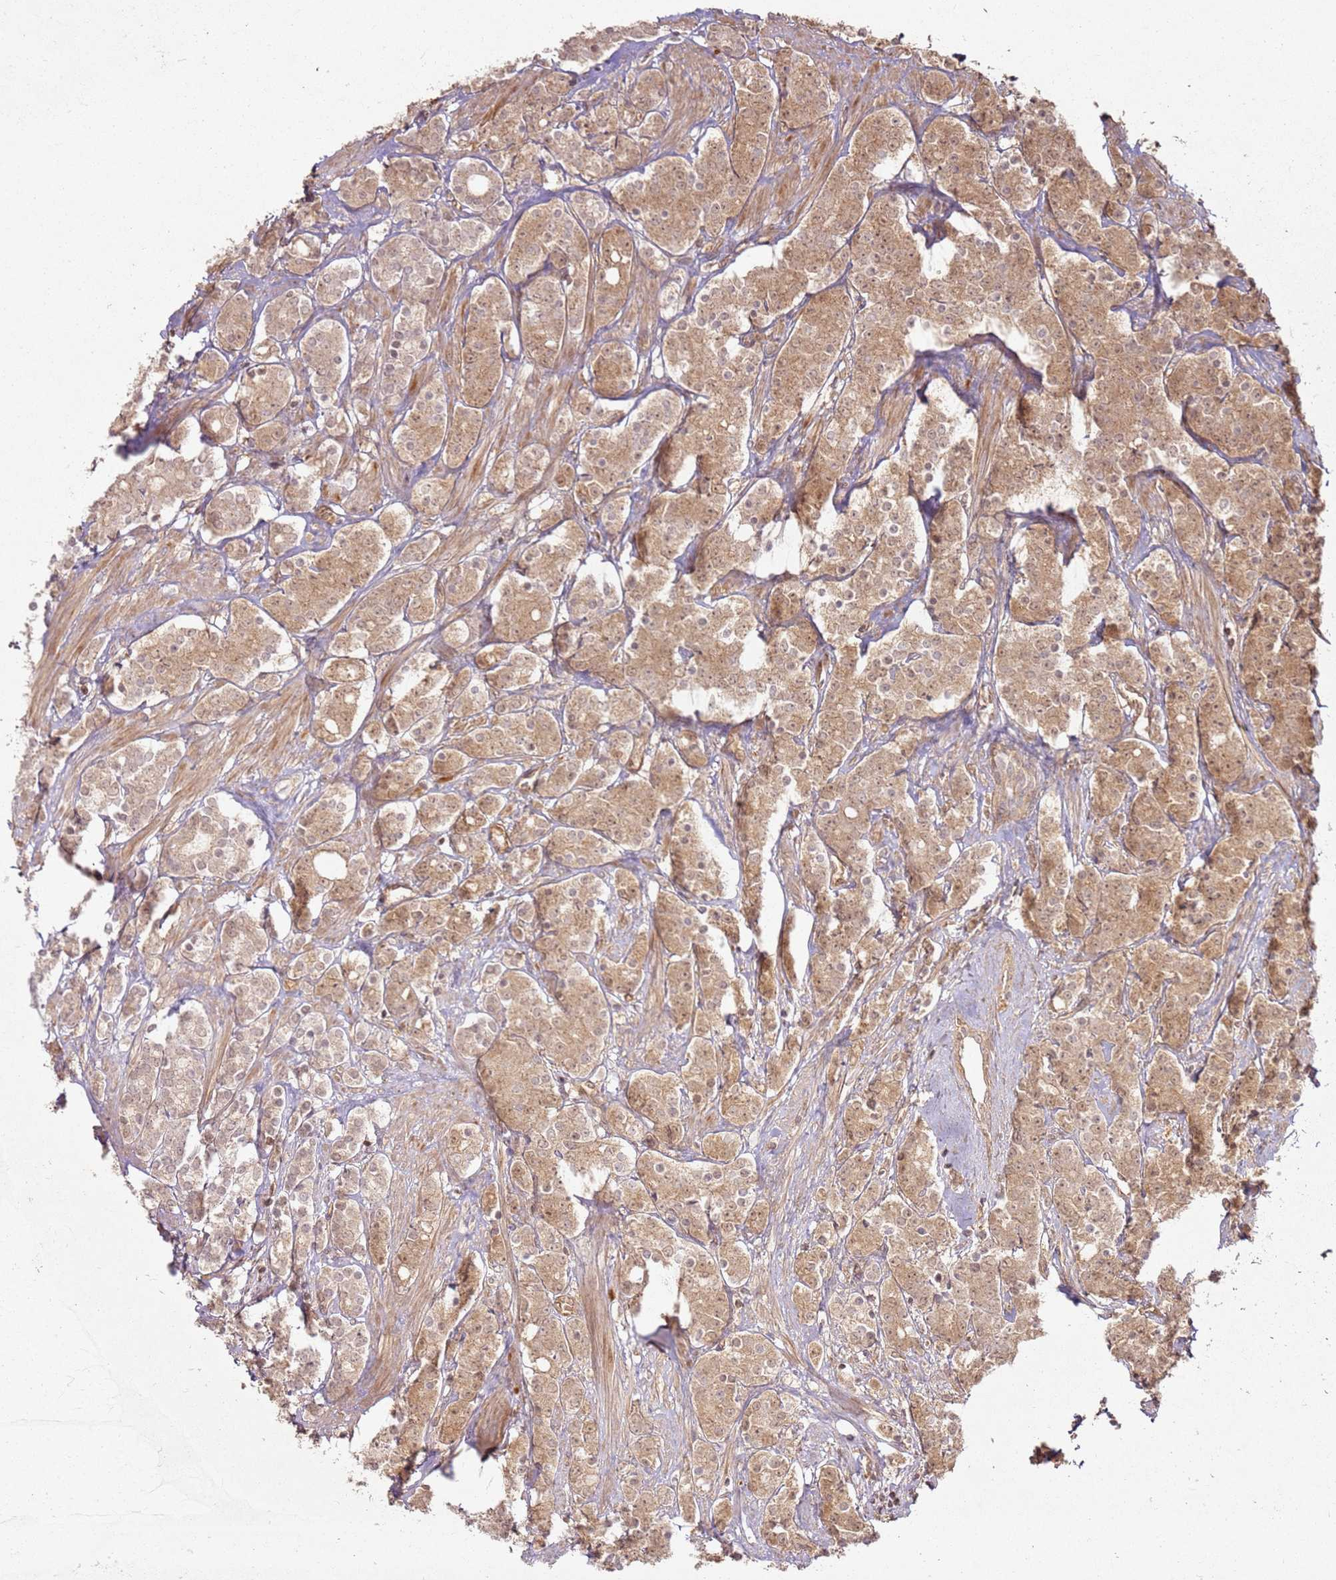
{"staining": {"intensity": "moderate", "quantity": ">75%", "location": "cytoplasmic/membranous"}, "tissue": "prostate cancer", "cell_type": "Tumor cells", "image_type": "cancer", "snomed": [{"axis": "morphology", "description": "Adenocarcinoma, High grade"}, {"axis": "topography", "description": "Prostate"}], "caption": "Immunohistochemical staining of human prostate cancer reveals moderate cytoplasmic/membranous protein staining in about >75% of tumor cells.", "gene": "ZNF776", "patient": {"sex": "male", "age": 62}}